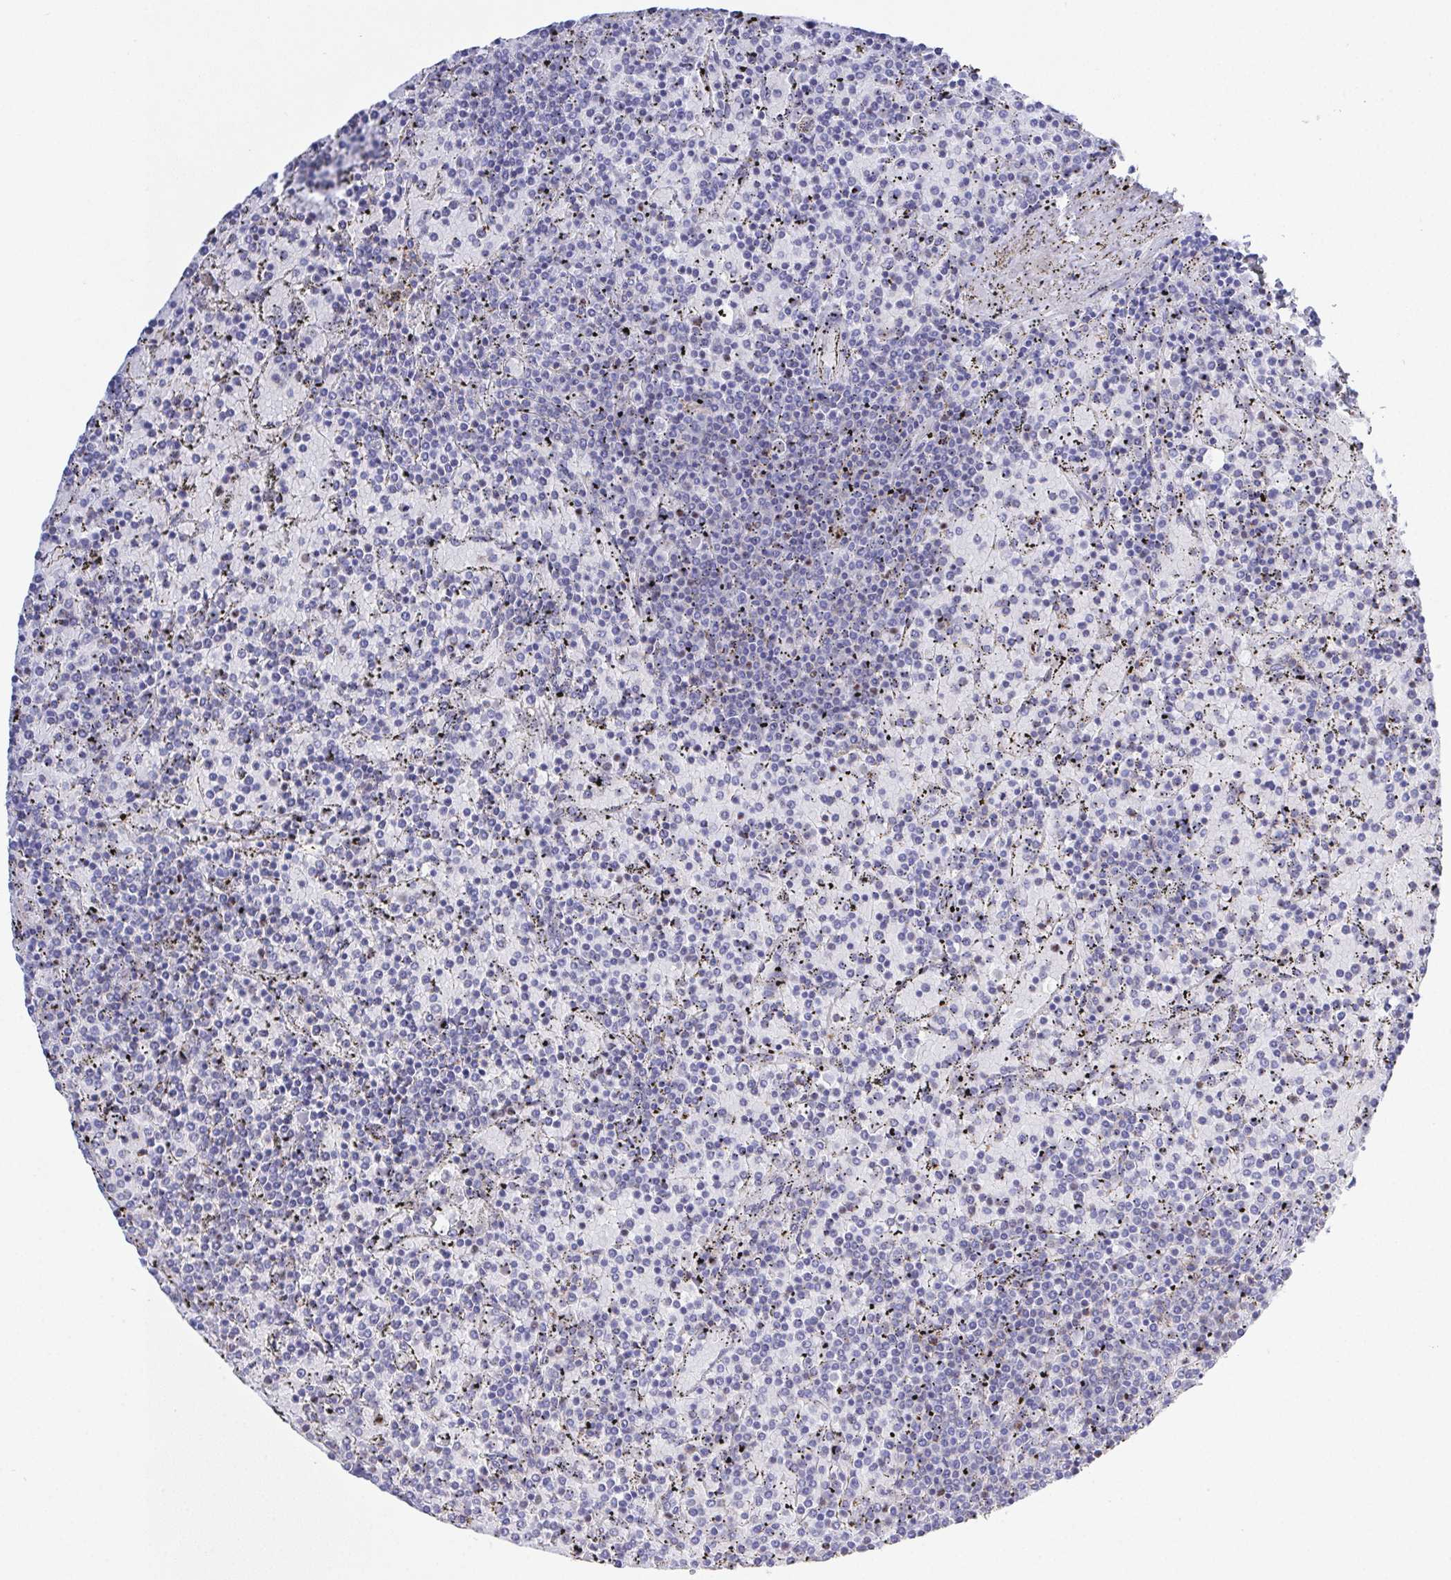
{"staining": {"intensity": "negative", "quantity": "none", "location": "none"}, "tissue": "lymphoma", "cell_type": "Tumor cells", "image_type": "cancer", "snomed": [{"axis": "morphology", "description": "Malignant lymphoma, non-Hodgkin's type, Low grade"}, {"axis": "topography", "description": "Spleen"}], "caption": "Lymphoma stained for a protein using immunohistochemistry shows no expression tumor cells.", "gene": "PRG3", "patient": {"sex": "female", "age": 77}}